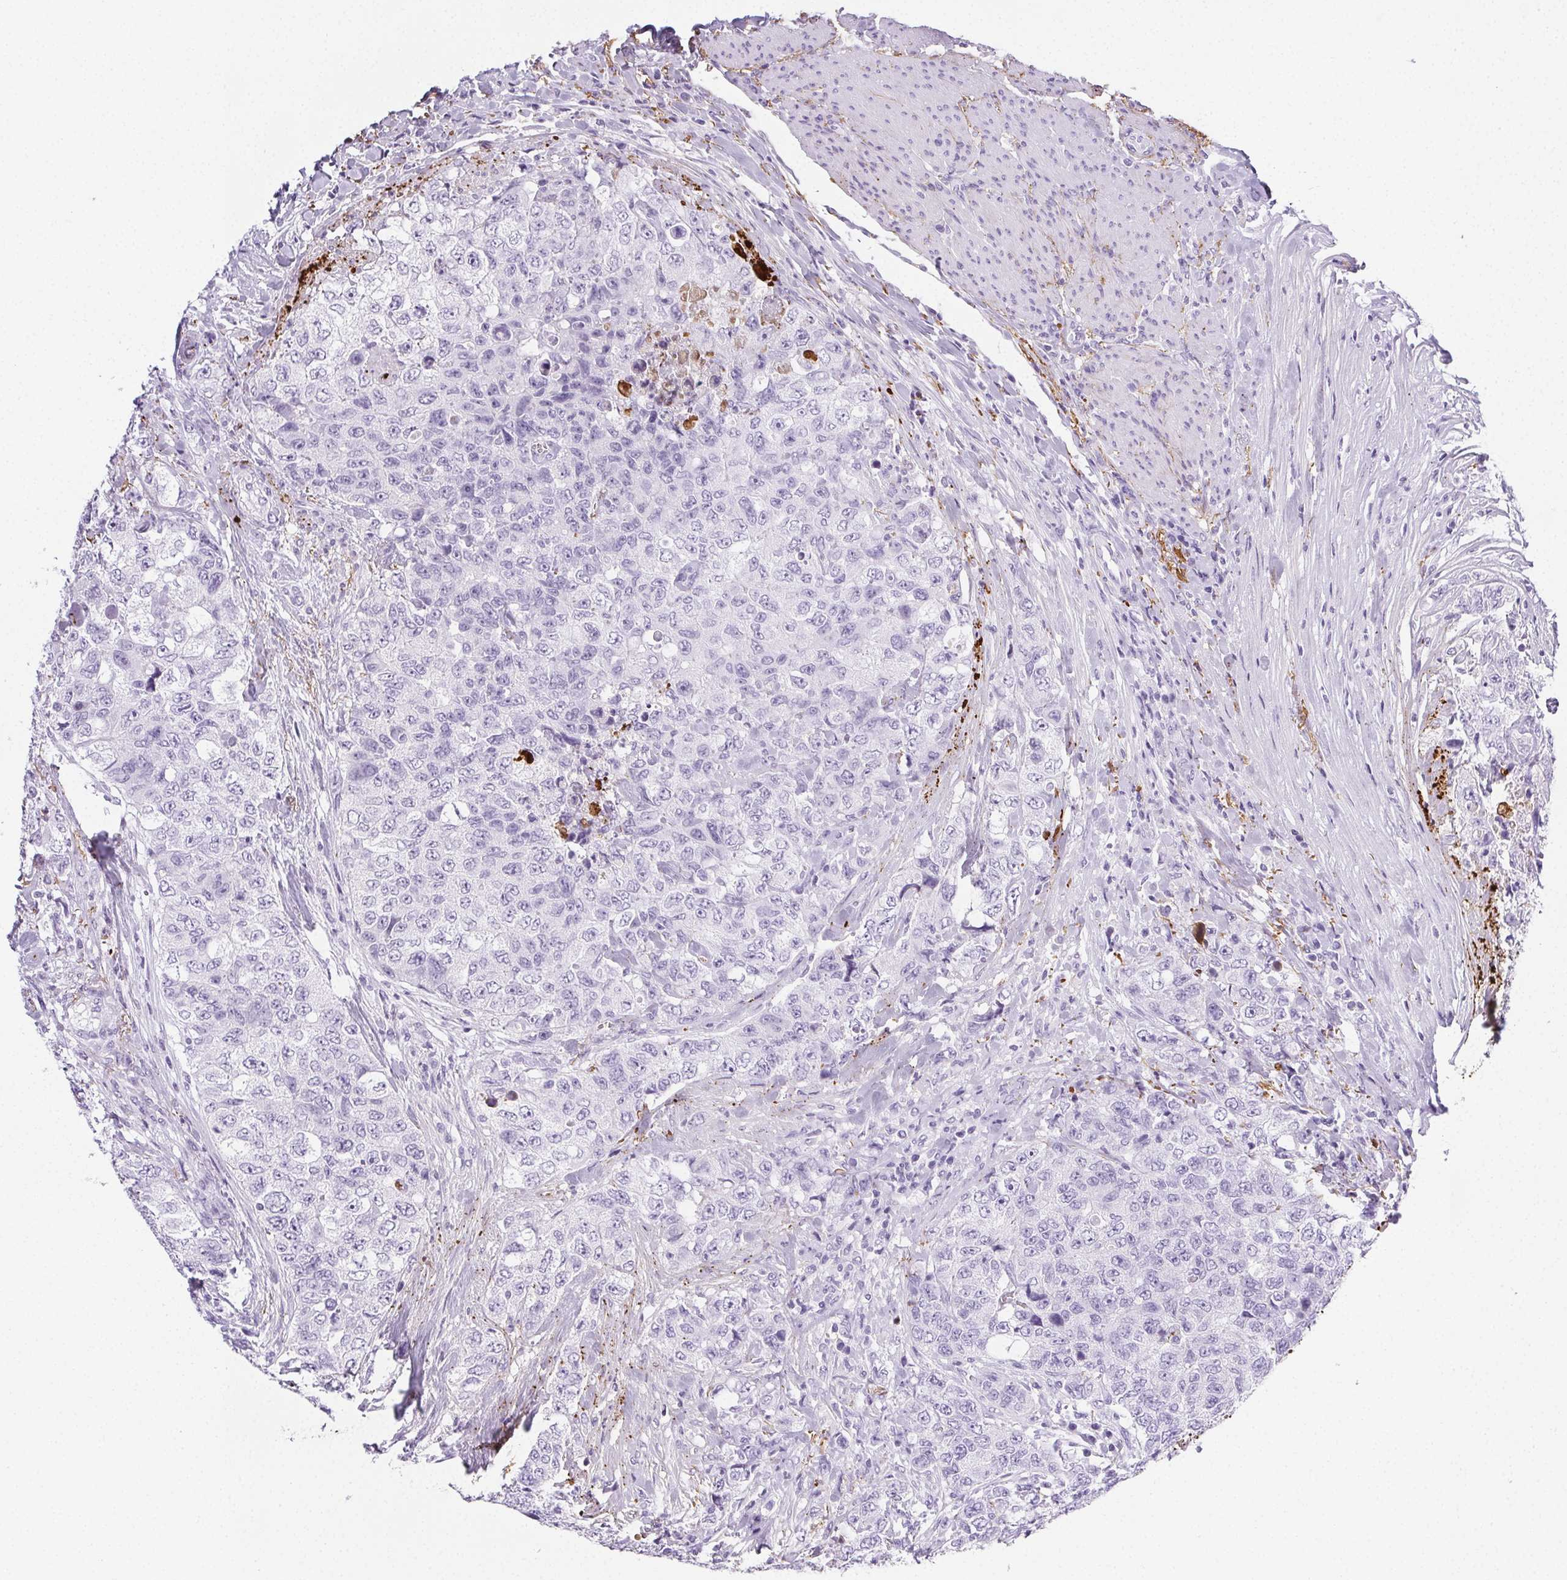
{"staining": {"intensity": "negative", "quantity": "none", "location": "none"}, "tissue": "urothelial cancer", "cell_type": "Tumor cells", "image_type": "cancer", "snomed": [{"axis": "morphology", "description": "Urothelial carcinoma, High grade"}, {"axis": "topography", "description": "Urinary bladder"}], "caption": "Immunohistochemistry (IHC) micrograph of neoplastic tissue: human high-grade urothelial carcinoma stained with DAB shows no significant protein staining in tumor cells.", "gene": "VTN", "patient": {"sex": "female", "age": 78}}